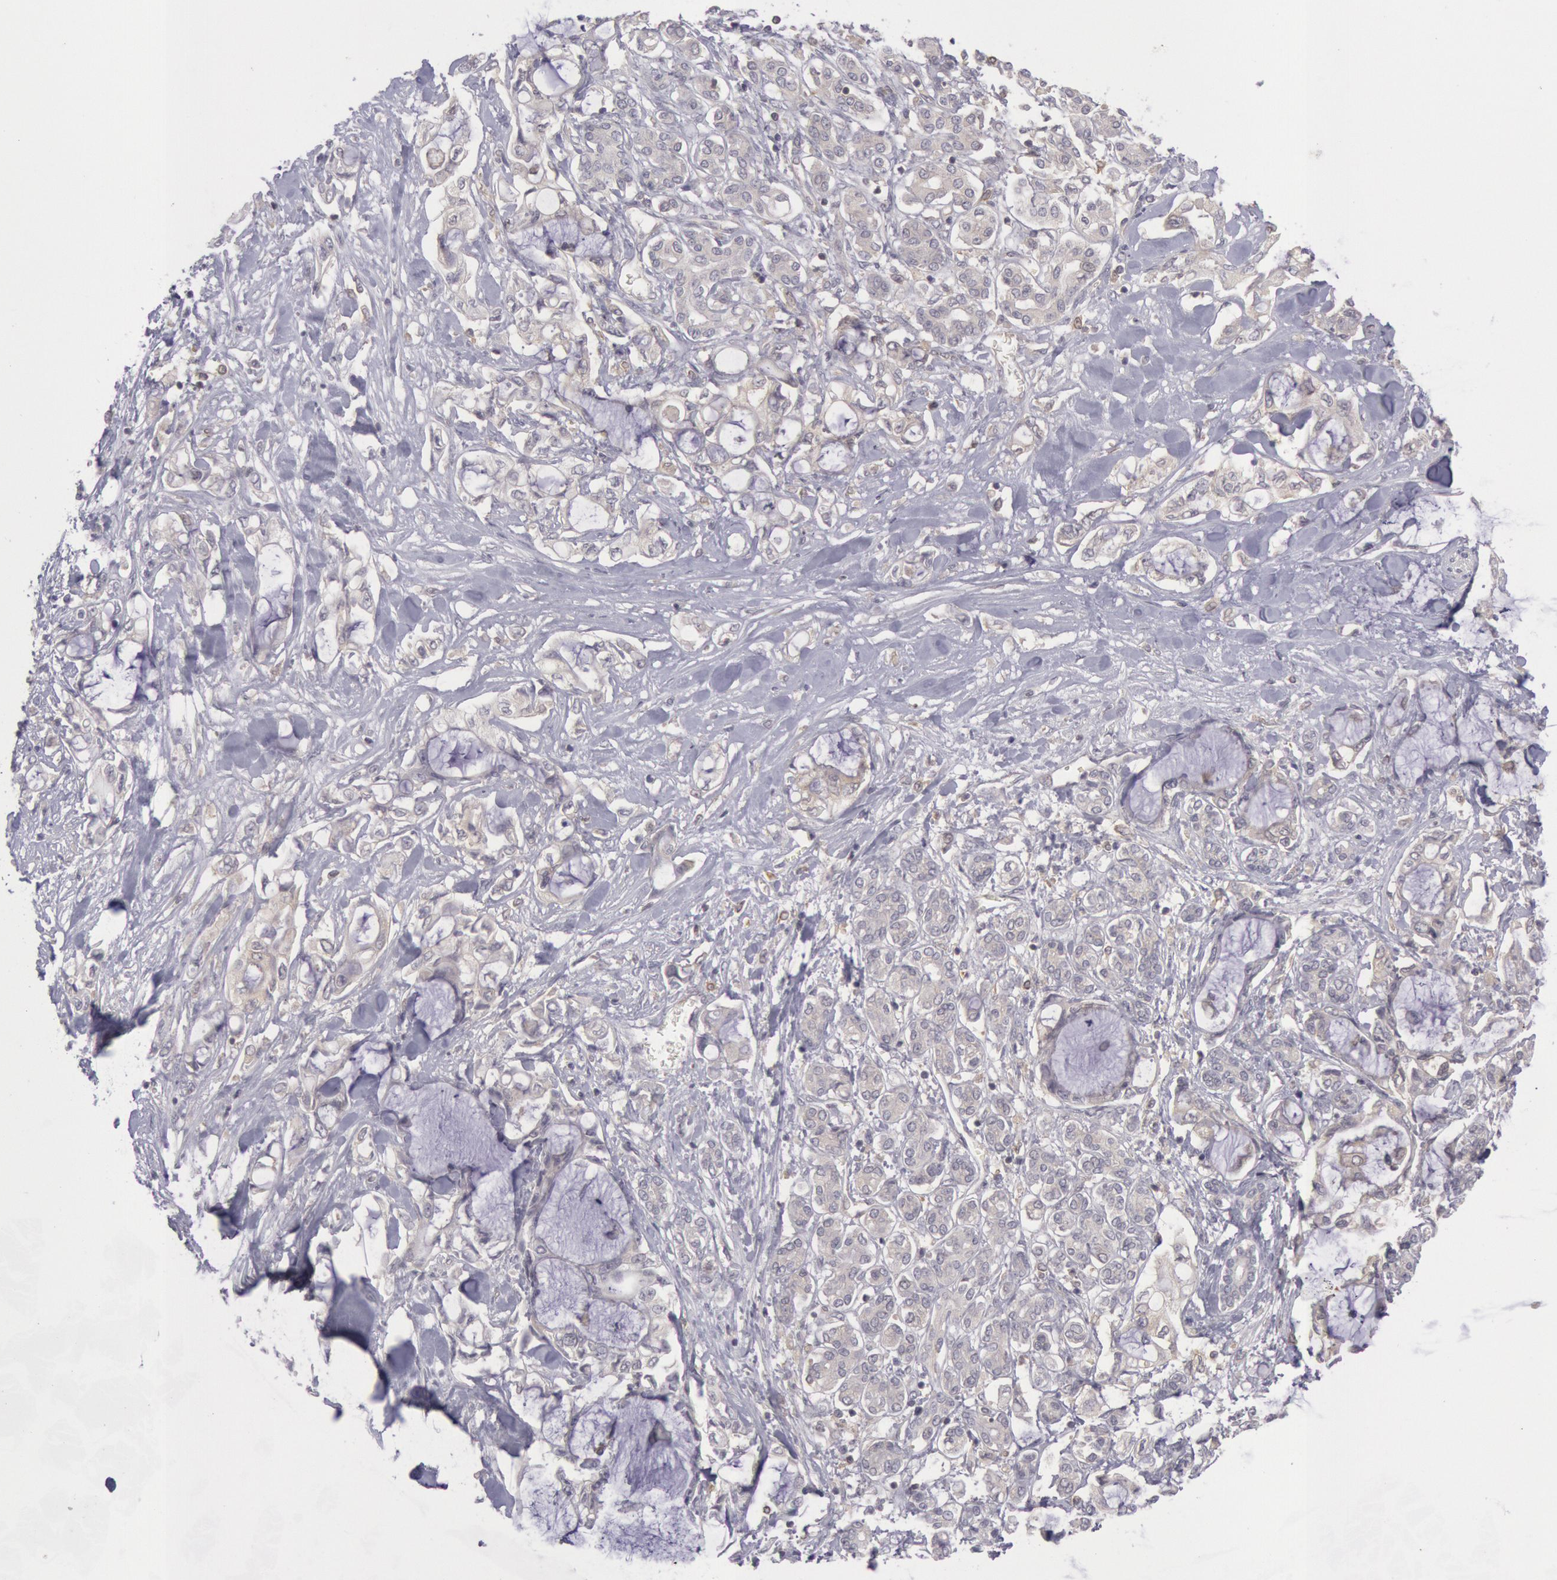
{"staining": {"intensity": "negative", "quantity": "none", "location": "none"}, "tissue": "pancreatic cancer", "cell_type": "Tumor cells", "image_type": "cancer", "snomed": [{"axis": "morphology", "description": "Adenocarcinoma, NOS"}, {"axis": "topography", "description": "Pancreas"}], "caption": "Tumor cells are negative for brown protein staining in pancreatic cancer.", "gene": "IKBKB", "patient": {"sex": "female", "age": 70}}